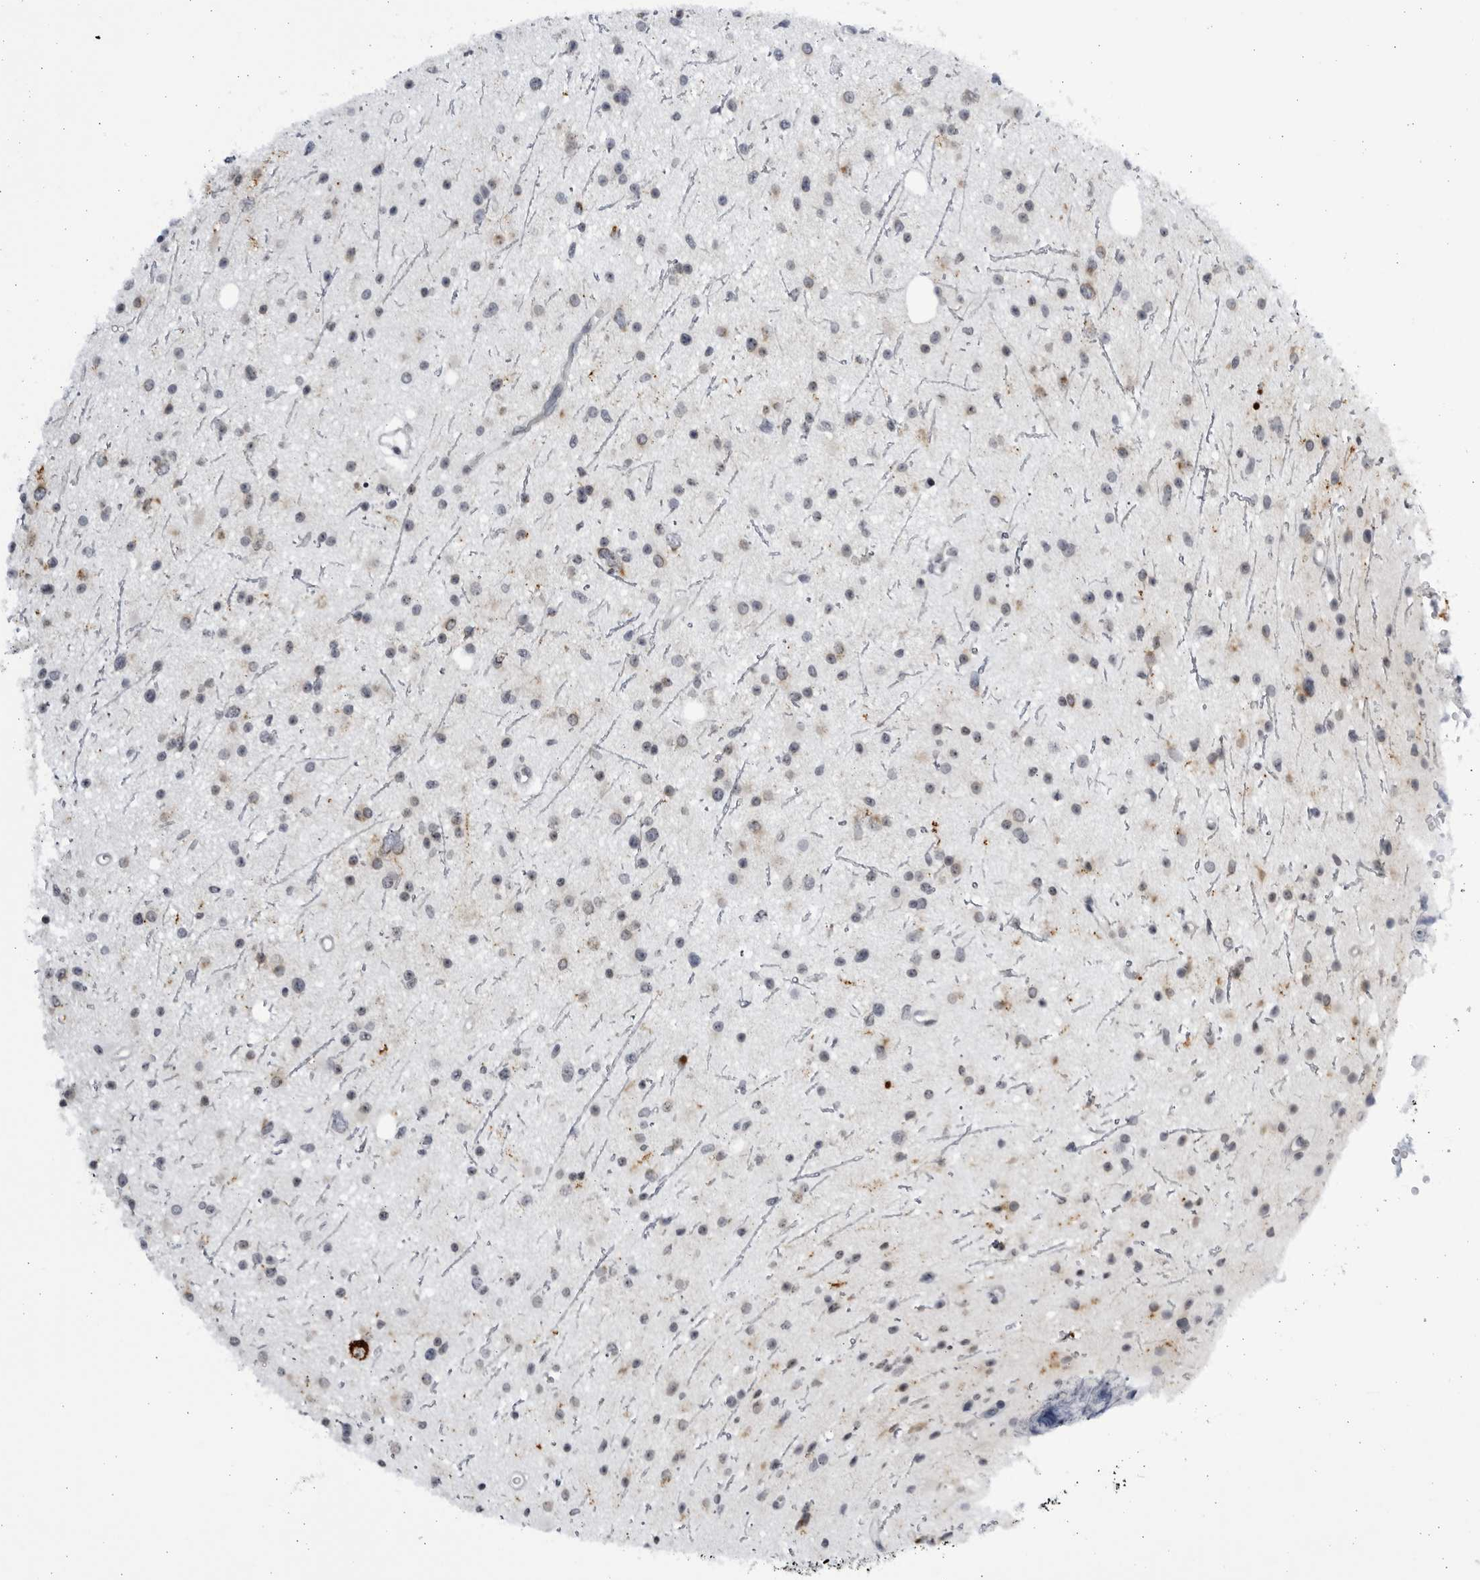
{"staining": {"intensity": "negative", "quantity": "none", "location": "none"}, "tissue": "glioma", "cell_type": "Tumor cells", "image_type": "cancer", "snomed": [{"axis": "morphology", "description": "Glioma, malignant, Low grade"}, {"axis": "topography", "description": "Cerebral cortex"}], "caption": "A micrograph of human glioma is negative for staining in tumor cells. (Brightfield microscopy of DAB IHC at high magnification).", "gene": "SLC25A22", "patient": {"sex": "female", "age": 39}}